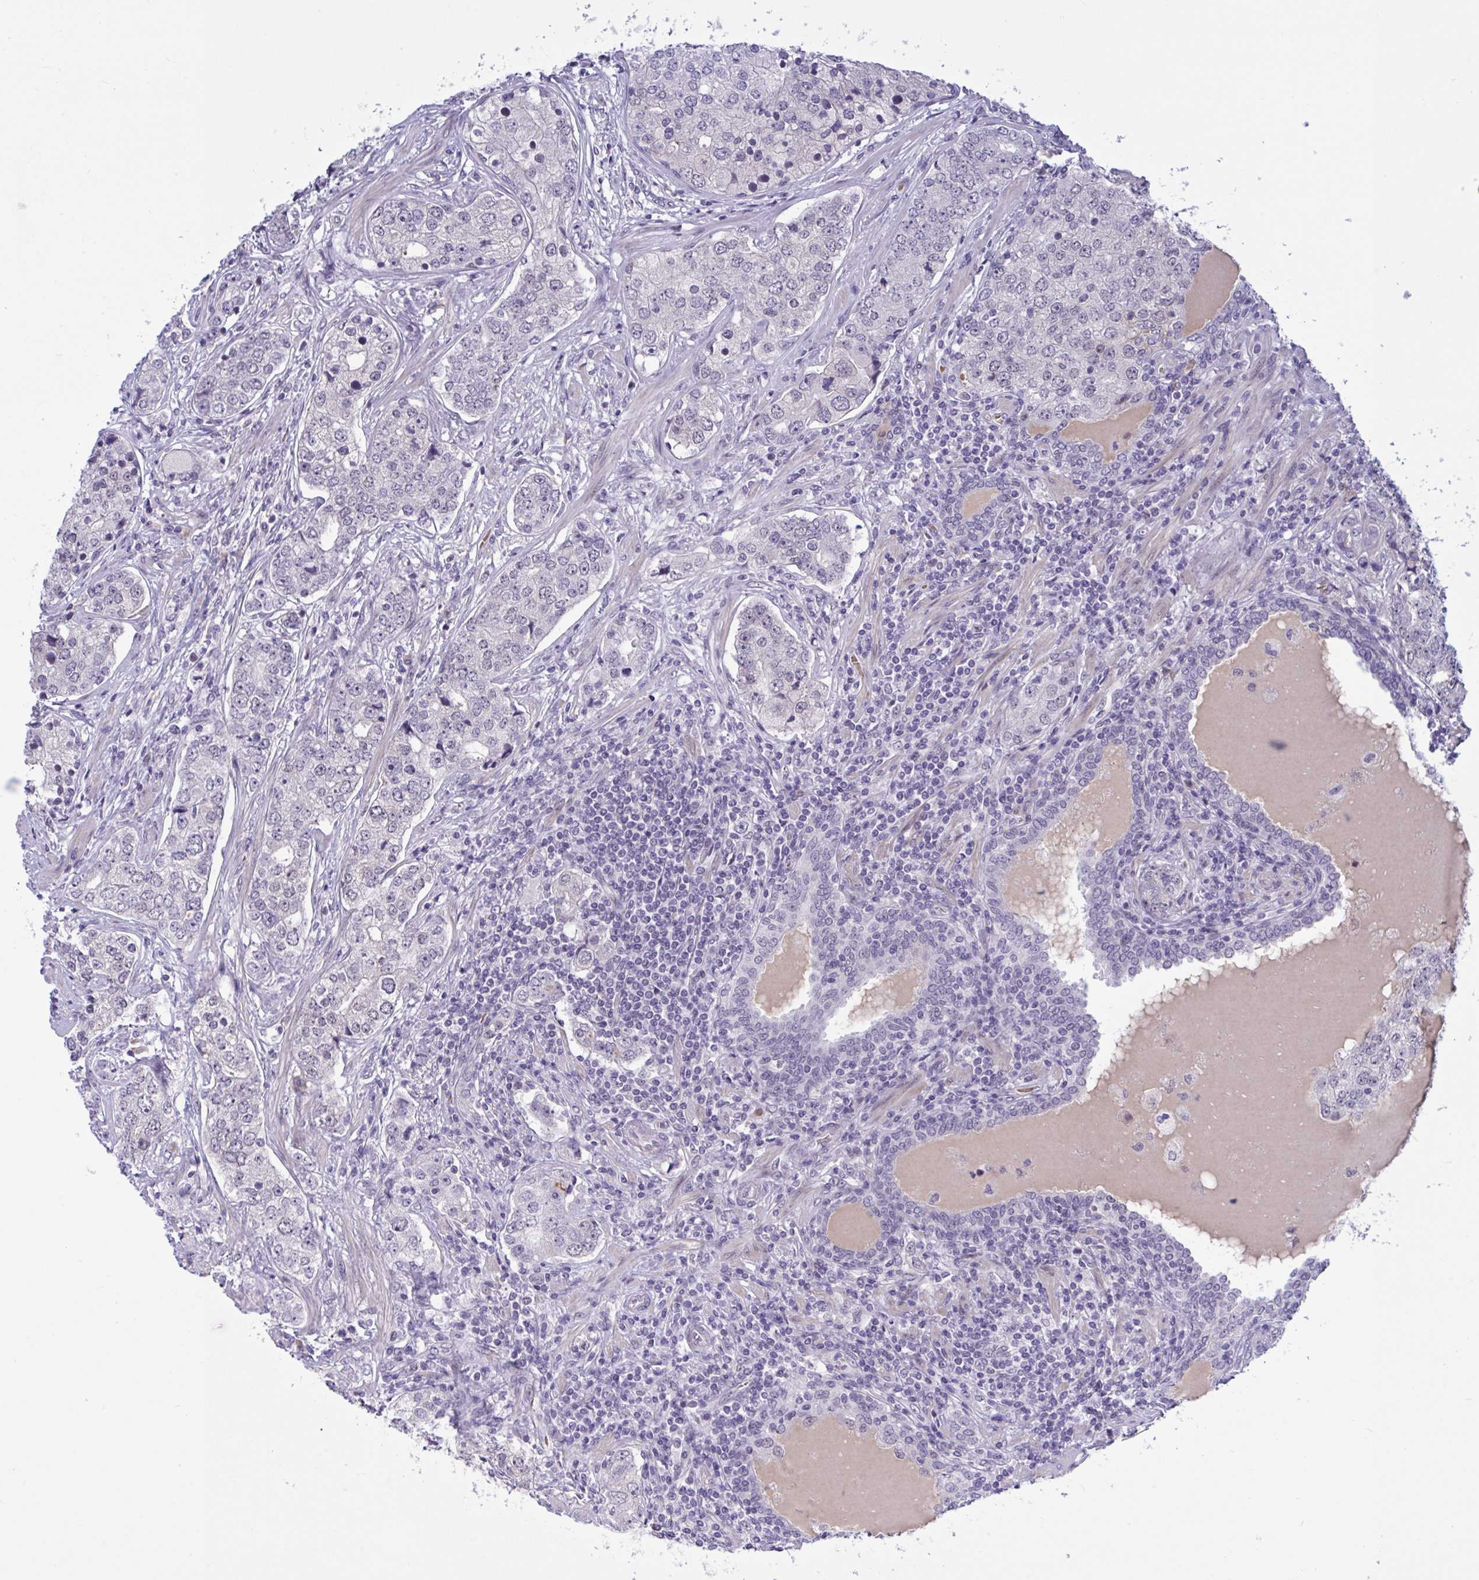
{"staining": {"intensity": "negative", "quantity": "none", "location": "none"}, "tissue": "prostate cancer", "cell_type": "Tumor cells", "image_type": "cancer", "snomed": [{"axis": "morphology", "description": "Adenocarcinoma, High grade"}, {"axis": "topography", "description": "Prostate"}], "caption": "Protein analysis of adenocarcinoma (high-grade) (prostate) shows no significant expression in tumor cells.", "gene": "CNGB3", "patient": {"sex": "male", "age": 60}}